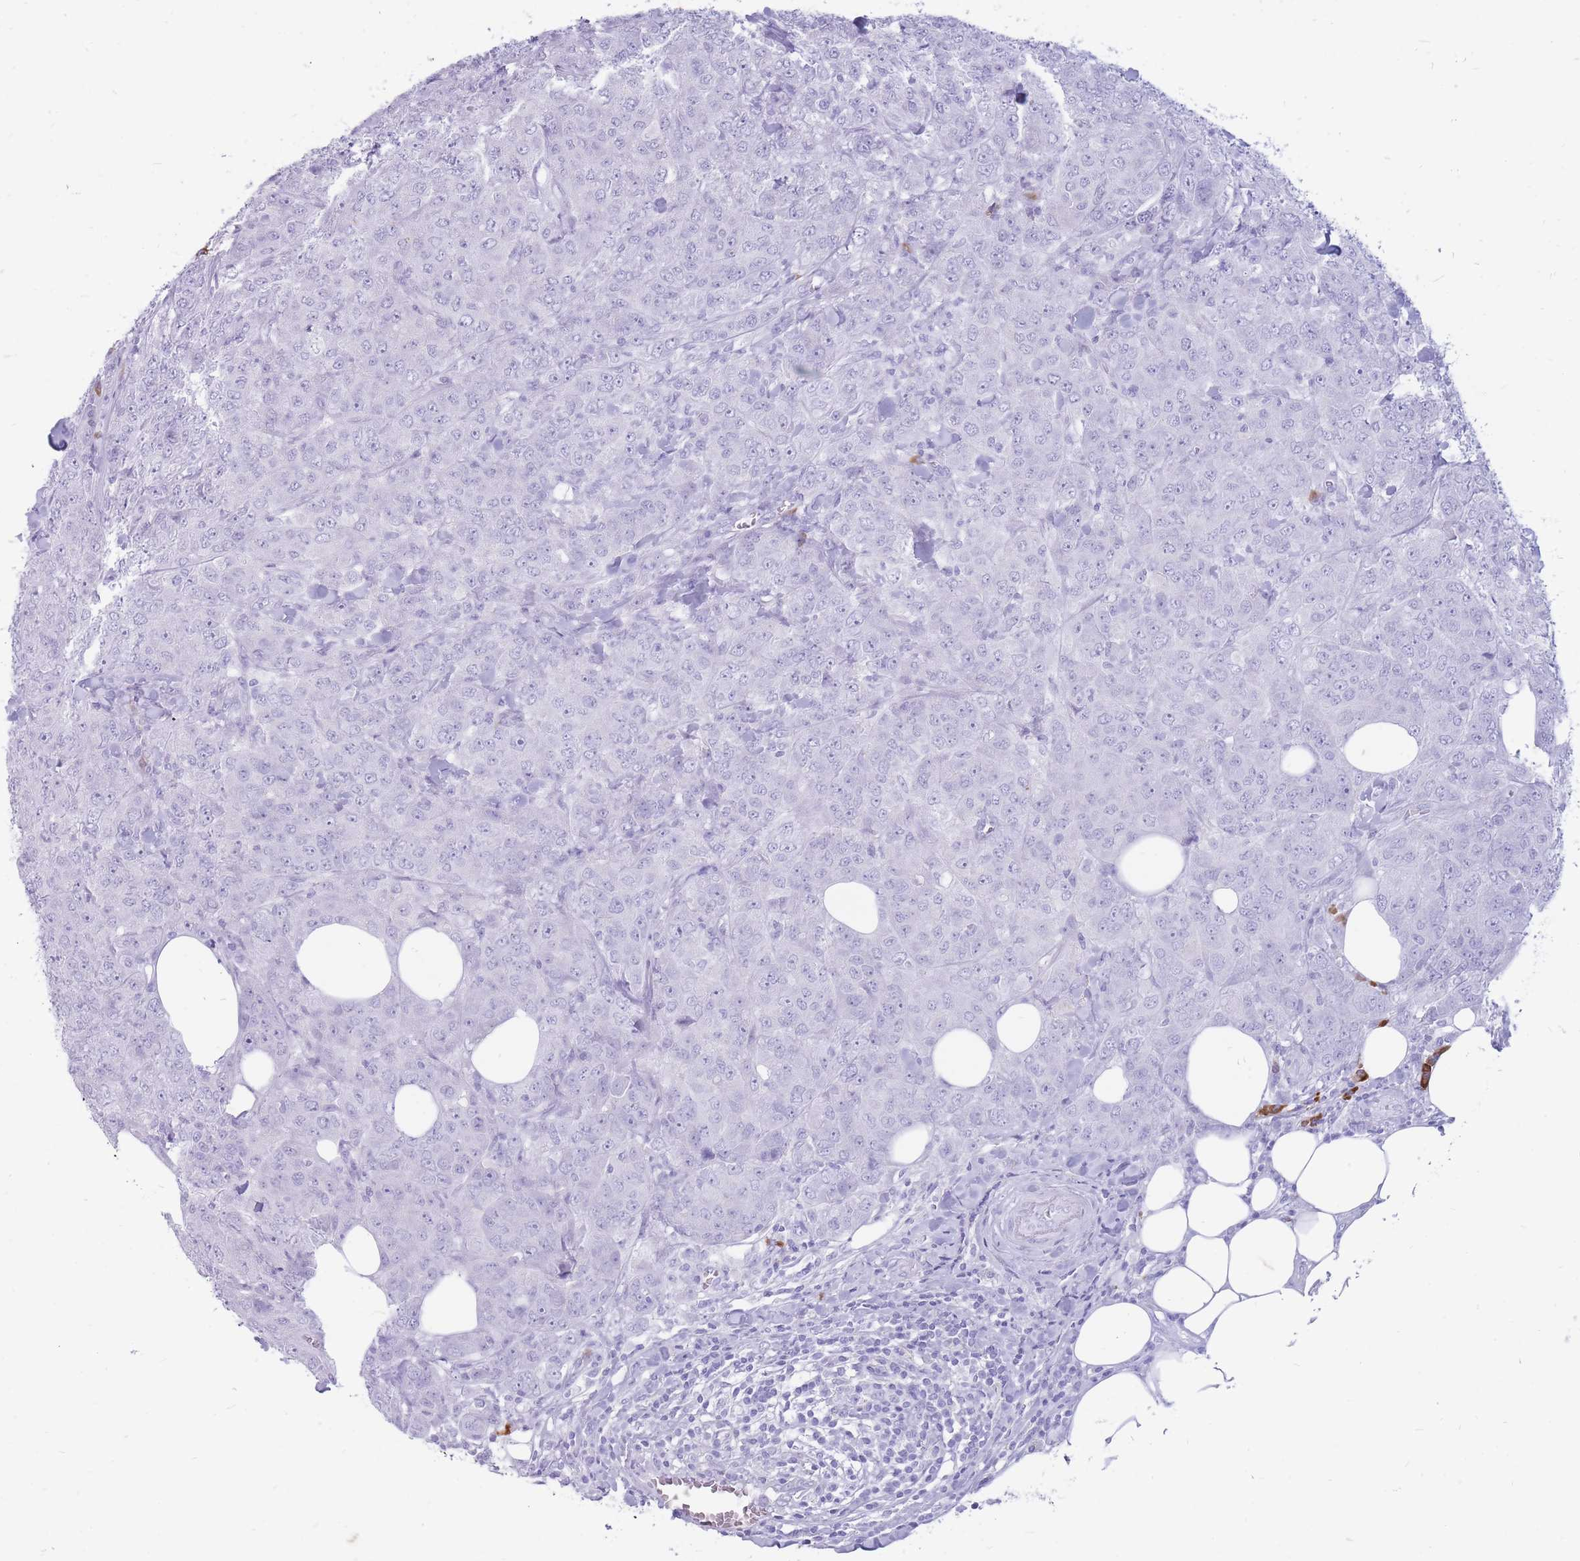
{"staining": {"intensity": "negative", "quantity": "none", "location": "none"}, "tissue": "breast cancer", "cell_type": "Tumor cells", "image_type": "cancer", "snomed": [{"axis": "morphology", "description": "Duct carcinoma"}, {"axis": "topography", "description": "Breast"}], "caption": "Immunohistochemistry (IHC) of human breast cancer (infiltrating ductal carcinoma) reveals no expression in tumor cells.", "gene": "ZFP37", "patient": {"sex": "female", "age": 43}}